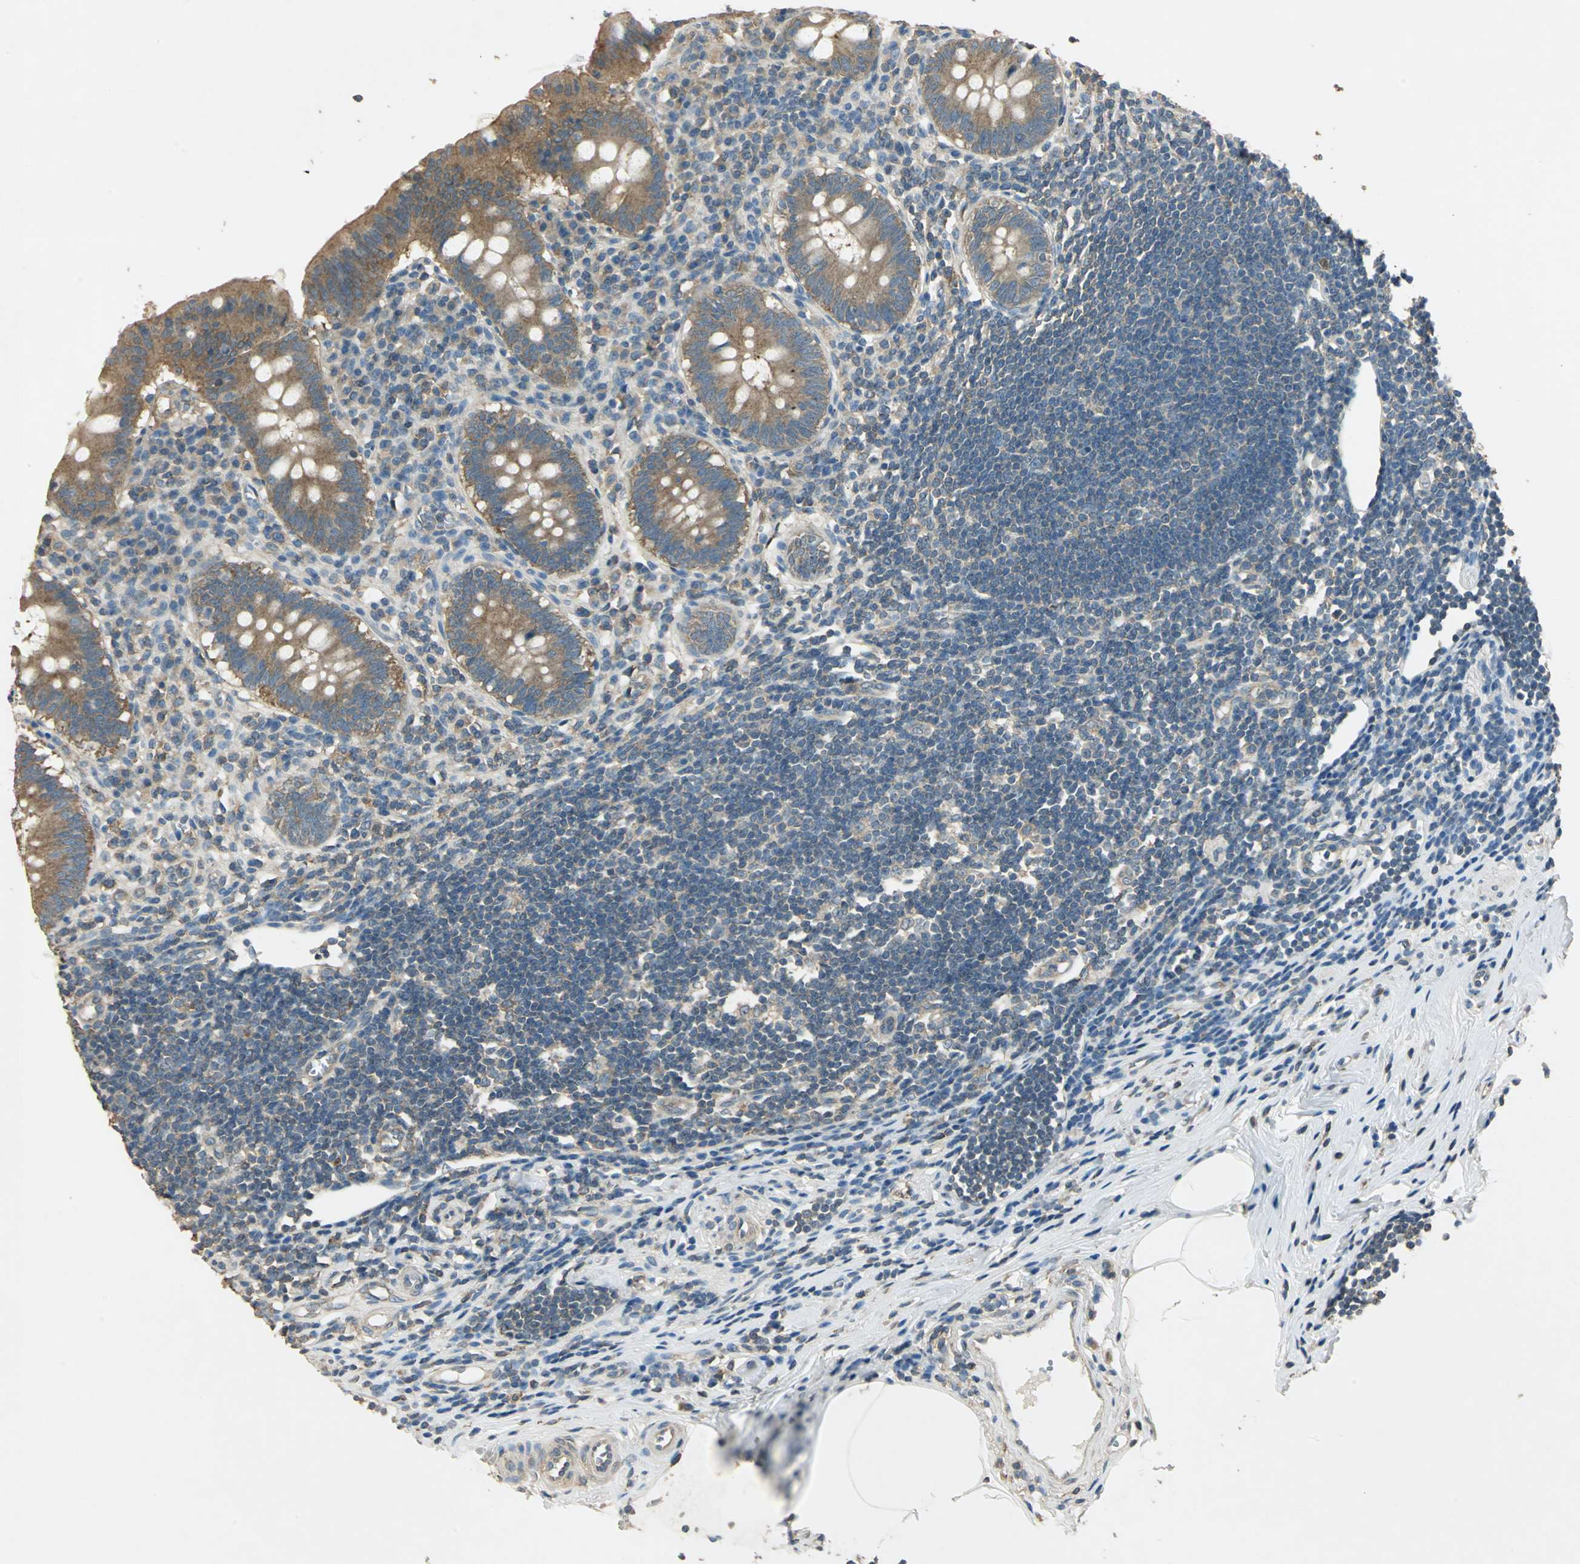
{"staining": {"intensity": "moderate", "quantity": ">75%", "location": "cytoplasmic/membranous"}, "tissue": "appendix", "cell_type": "Glandular cells", "image_type": "normal", "snomed": [{"axis": "morphology", "description": "Normal tissue, NOS"}, {"axis": "topography", "description": "Appendix"}], "caption": "The micrograph reveals a brown stain indicating the presence of a protein in the cytoplasmic/membranous of glandular cells in appendix. The staining was performed using DAB to visualize the protein expression in brown, while the nuclei were stained in blue with hematoxylin (Magnification: 20x).", "gene": "SHC2", "patient": {"sex": "female", "age": 50}}